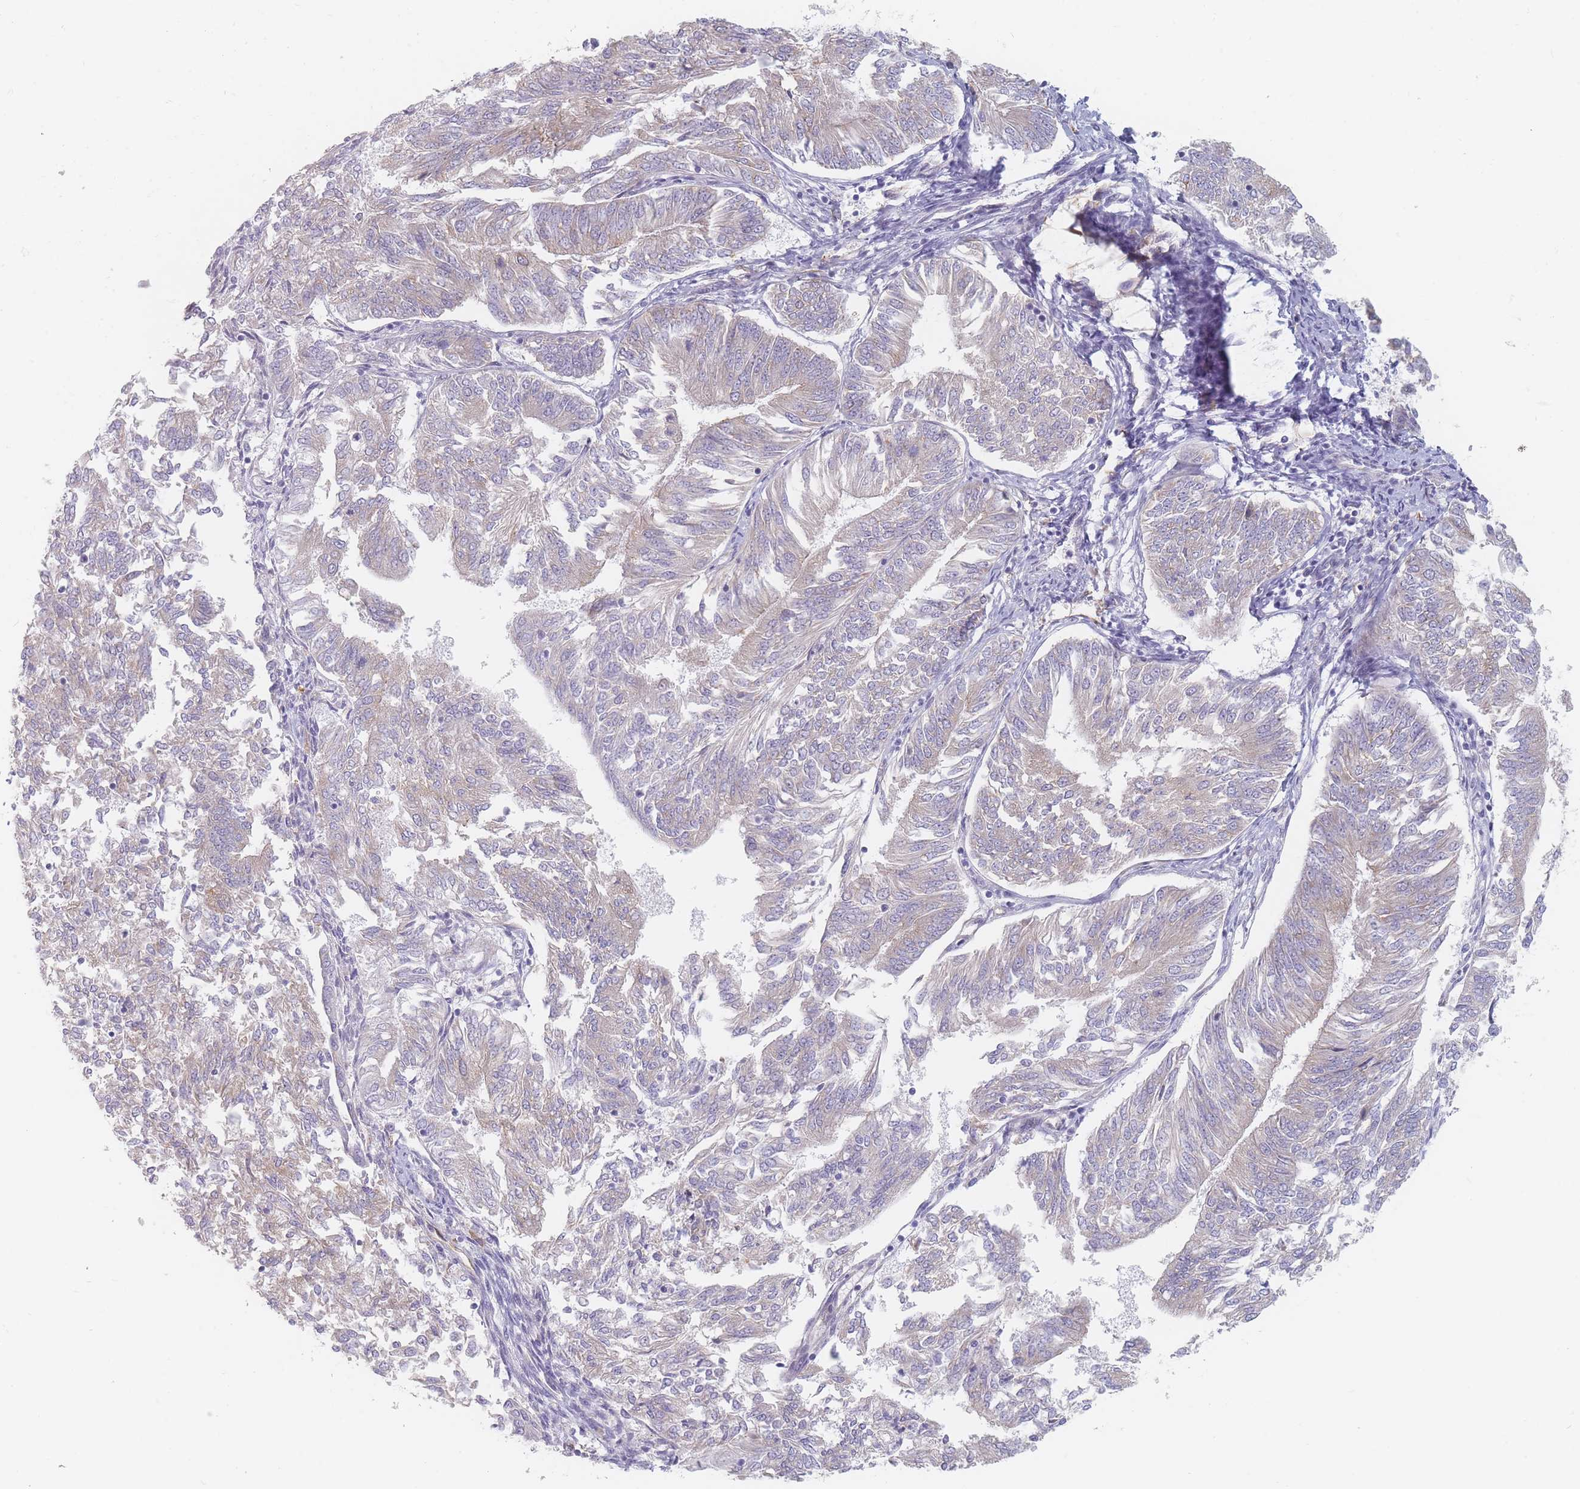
{"staining": {"intensity": "negative", "quantity": "none", "location": "none"}, "tissue": "endometrial cancer", "cell_type": "Tumor cells", "image_type": "cancer", "snomed": [{"axis": "morphology", "description": "Adenocarcinoma, NOS"}, {"axis": "topography", "description": "Endometrium"}], "caption": "Human endometrial cancer stained for a protein using IHC displays no staining in tumor cells.", "gene": "ERBIN", "patient": {"sex": "female", "age": 58}}